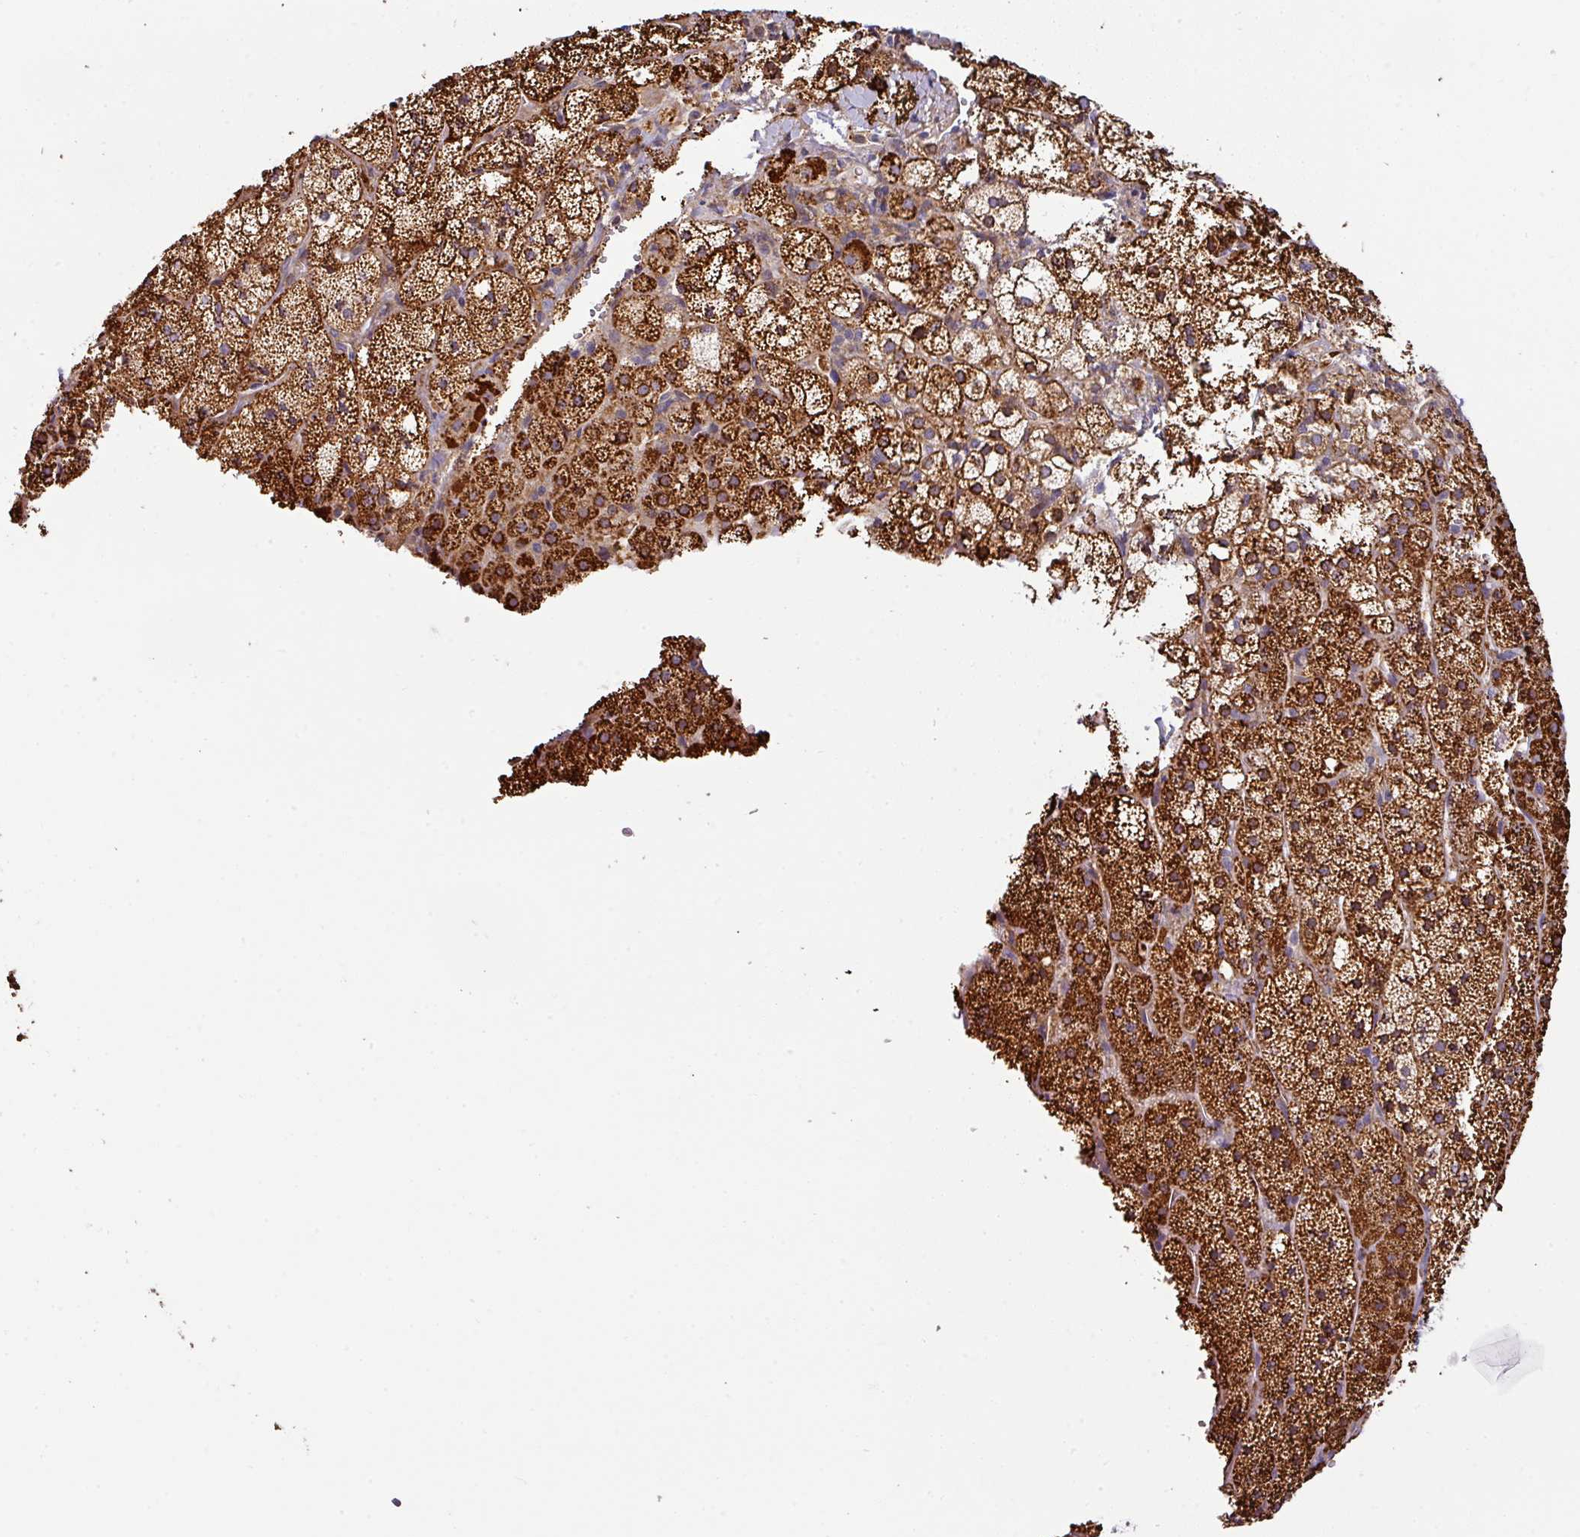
{"staining": {"intensity": "strong", "quantity": ">75%", "location": "cytoplasmic/membranous"}, "tissue": "adrenal gland", "cell_type": "Glandular cells", "image_type": "normal", "snomed": [{"axis": "morphology", "description": "Normal tissue, NOS"}, {"axis": "topography", "description": "Adrenal gland"}], "caption": "A high amount of strong cytoplasmic/membranous expression is seen in about >75% of glandular cells in unremarkable adrenal gland.", "gene": "CASP2", "patient": {"sex": "male", "age": 53}}